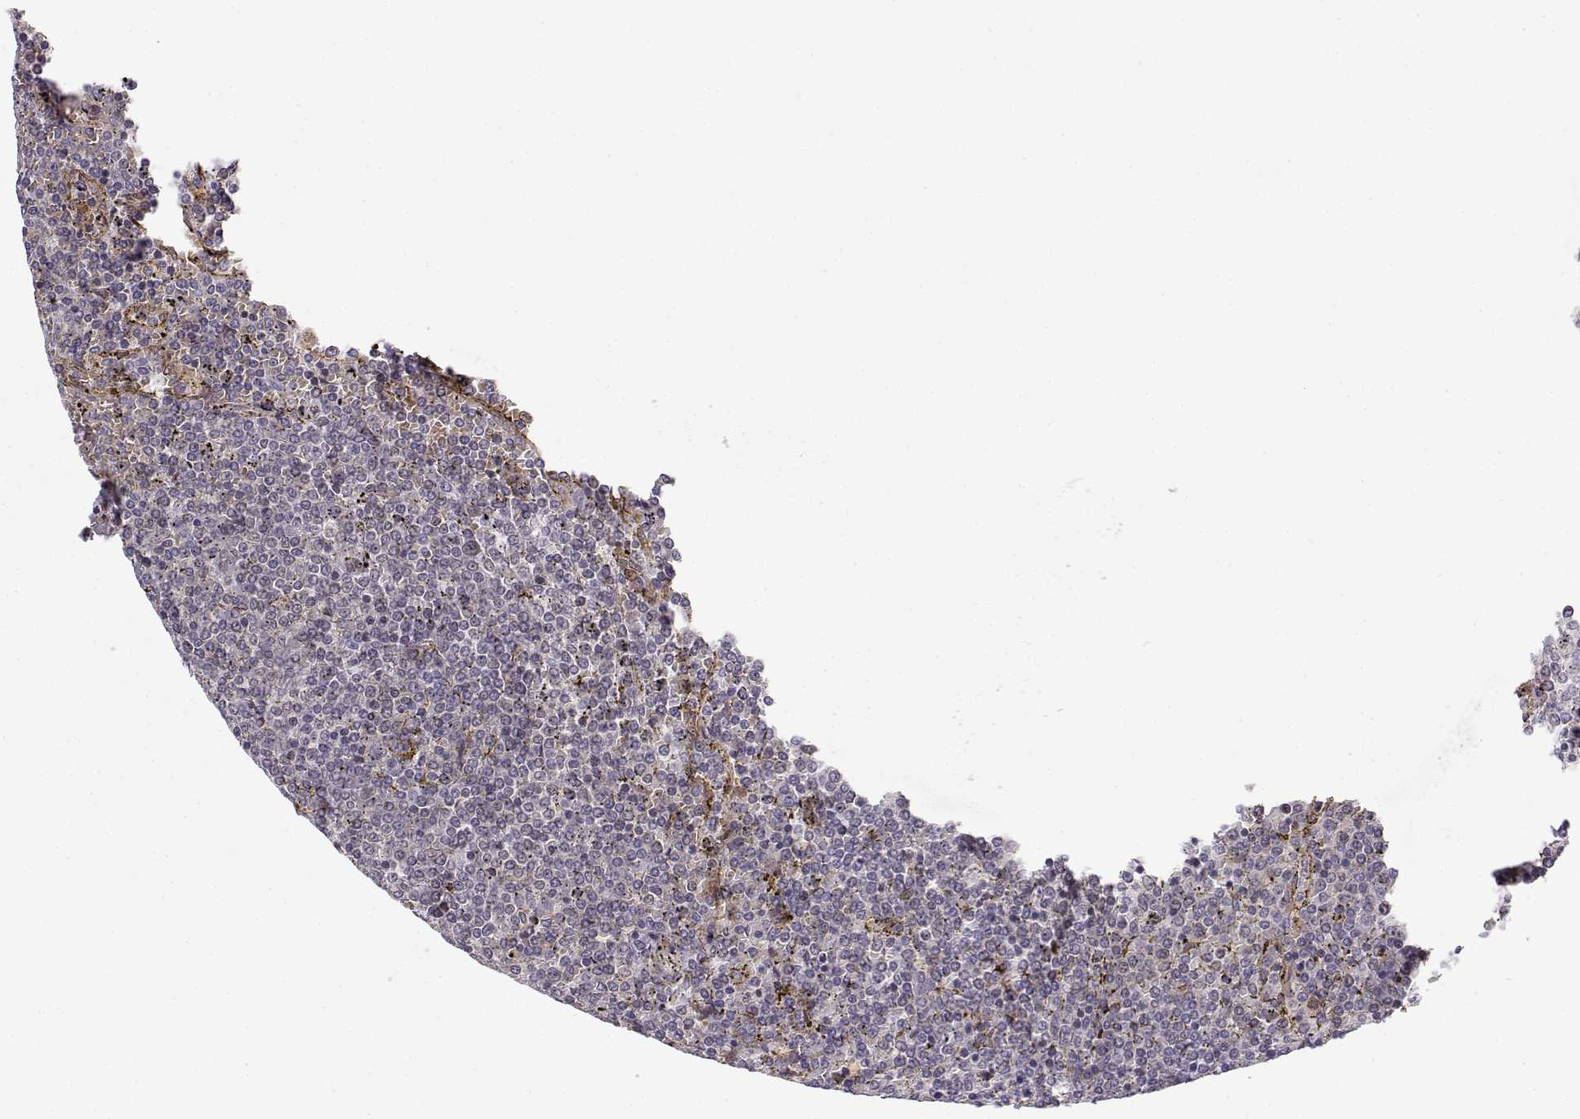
{"staining": {"intensity": "negative", "quantity": "none", "location": "none"}, "tissue": "lymphoma", "cell_type": "Tumor cells", "image_type": "cancer", "snomed": [{"axis": "morphology", "description": "Malignant lymphoma, non-Hodgkin's type, Low grade"}, {"axis": "topography", "description": "Spleen"}], "caption": "There is no significant positivity in tumor cells of lymphoma.", "gene": "ERGIC2", "patient": {"sex": "female", "age": 77}}